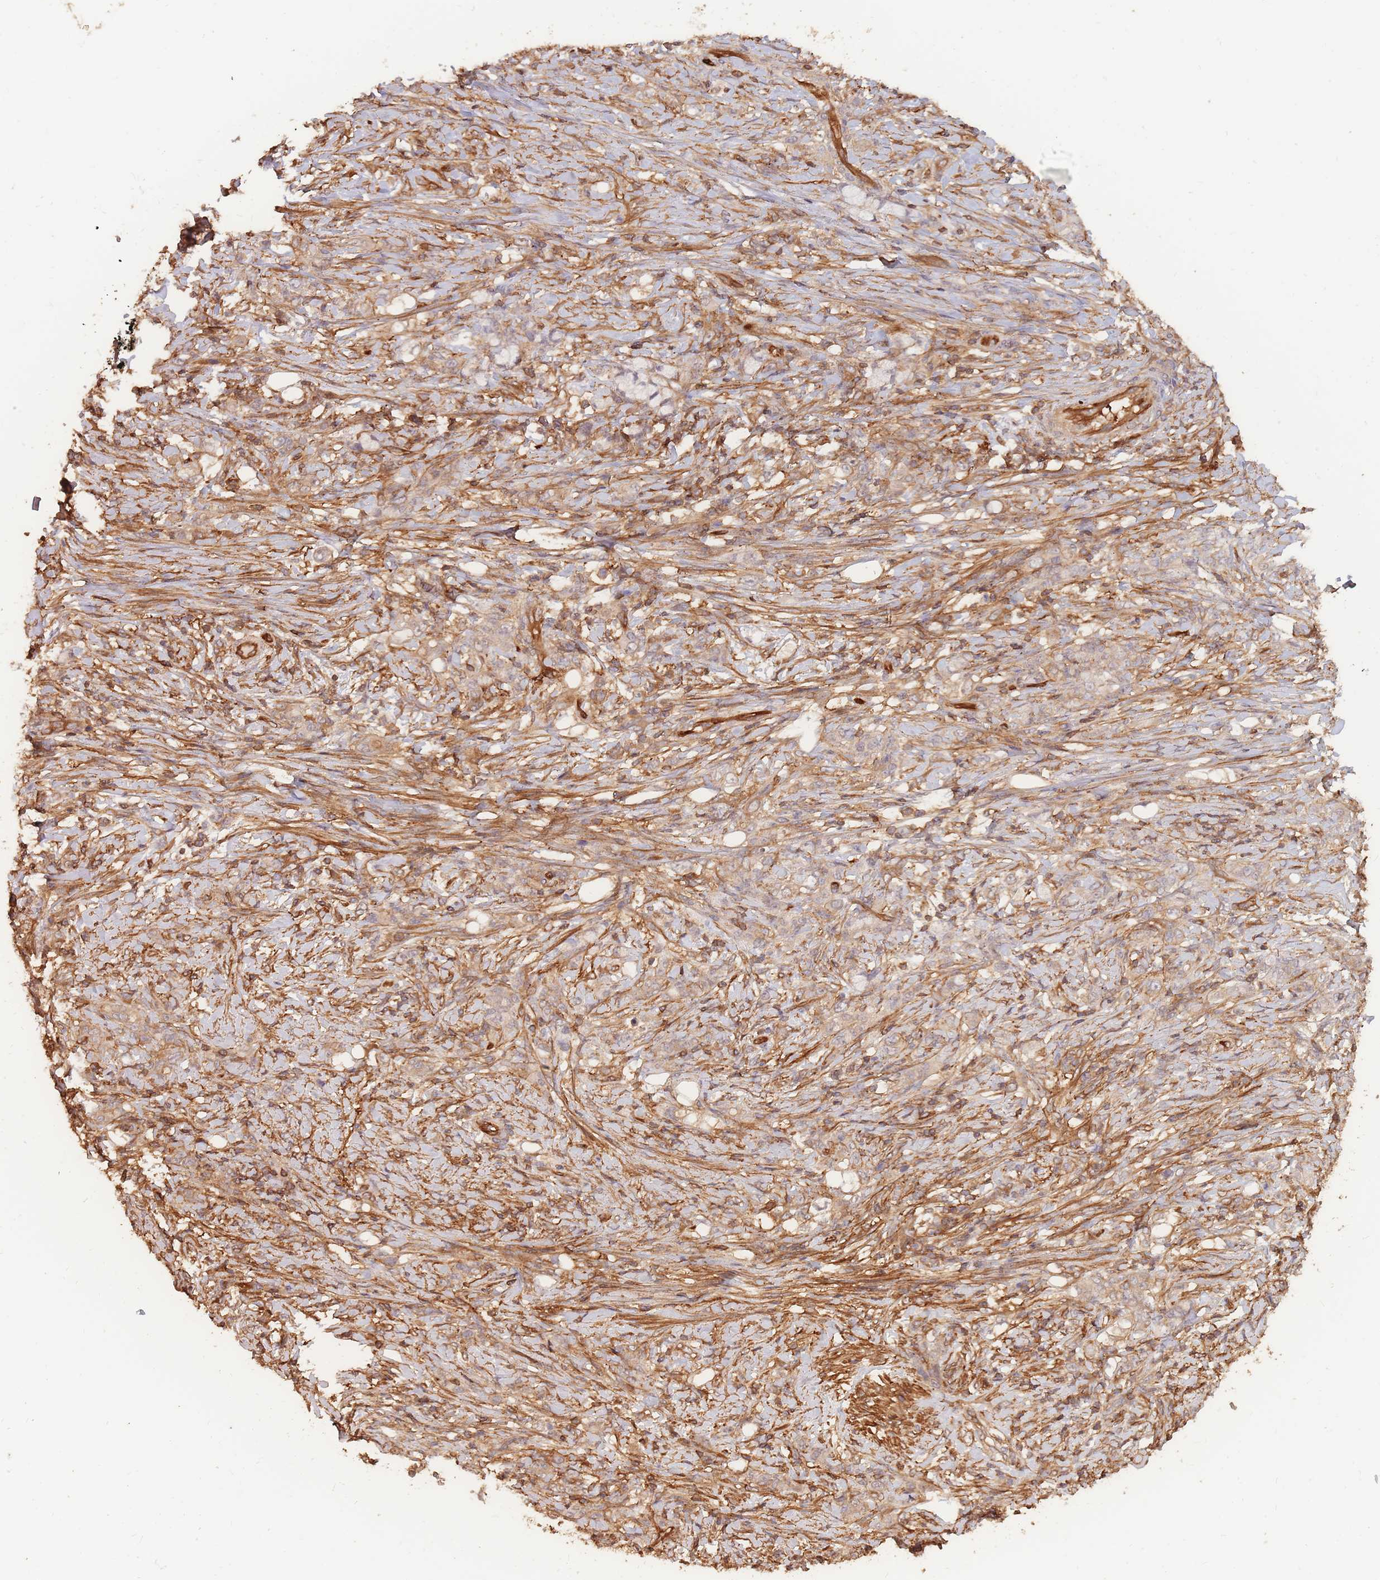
{"staining": {"intensity": "moderate", "quantity": ">75%", "location": "cytoplasmic/membranous"}, "tissue": "stomach cancer", "cell_type": "Tumor cells", "image_type": "cancer", "snomed": [{"axis": "morphology", "description": "Adenocarcinoma, NOS"}, {"axis": "topography", "description": "Stomach"}], "caption": "About >75% of tumor cells in human stomach cancer display moderate cytoplasmic/membranous protein expression as visualized by brown immunohistochemical staining.", "gene": "PLS3", "patient": {"sex": "female", "age": 79}}